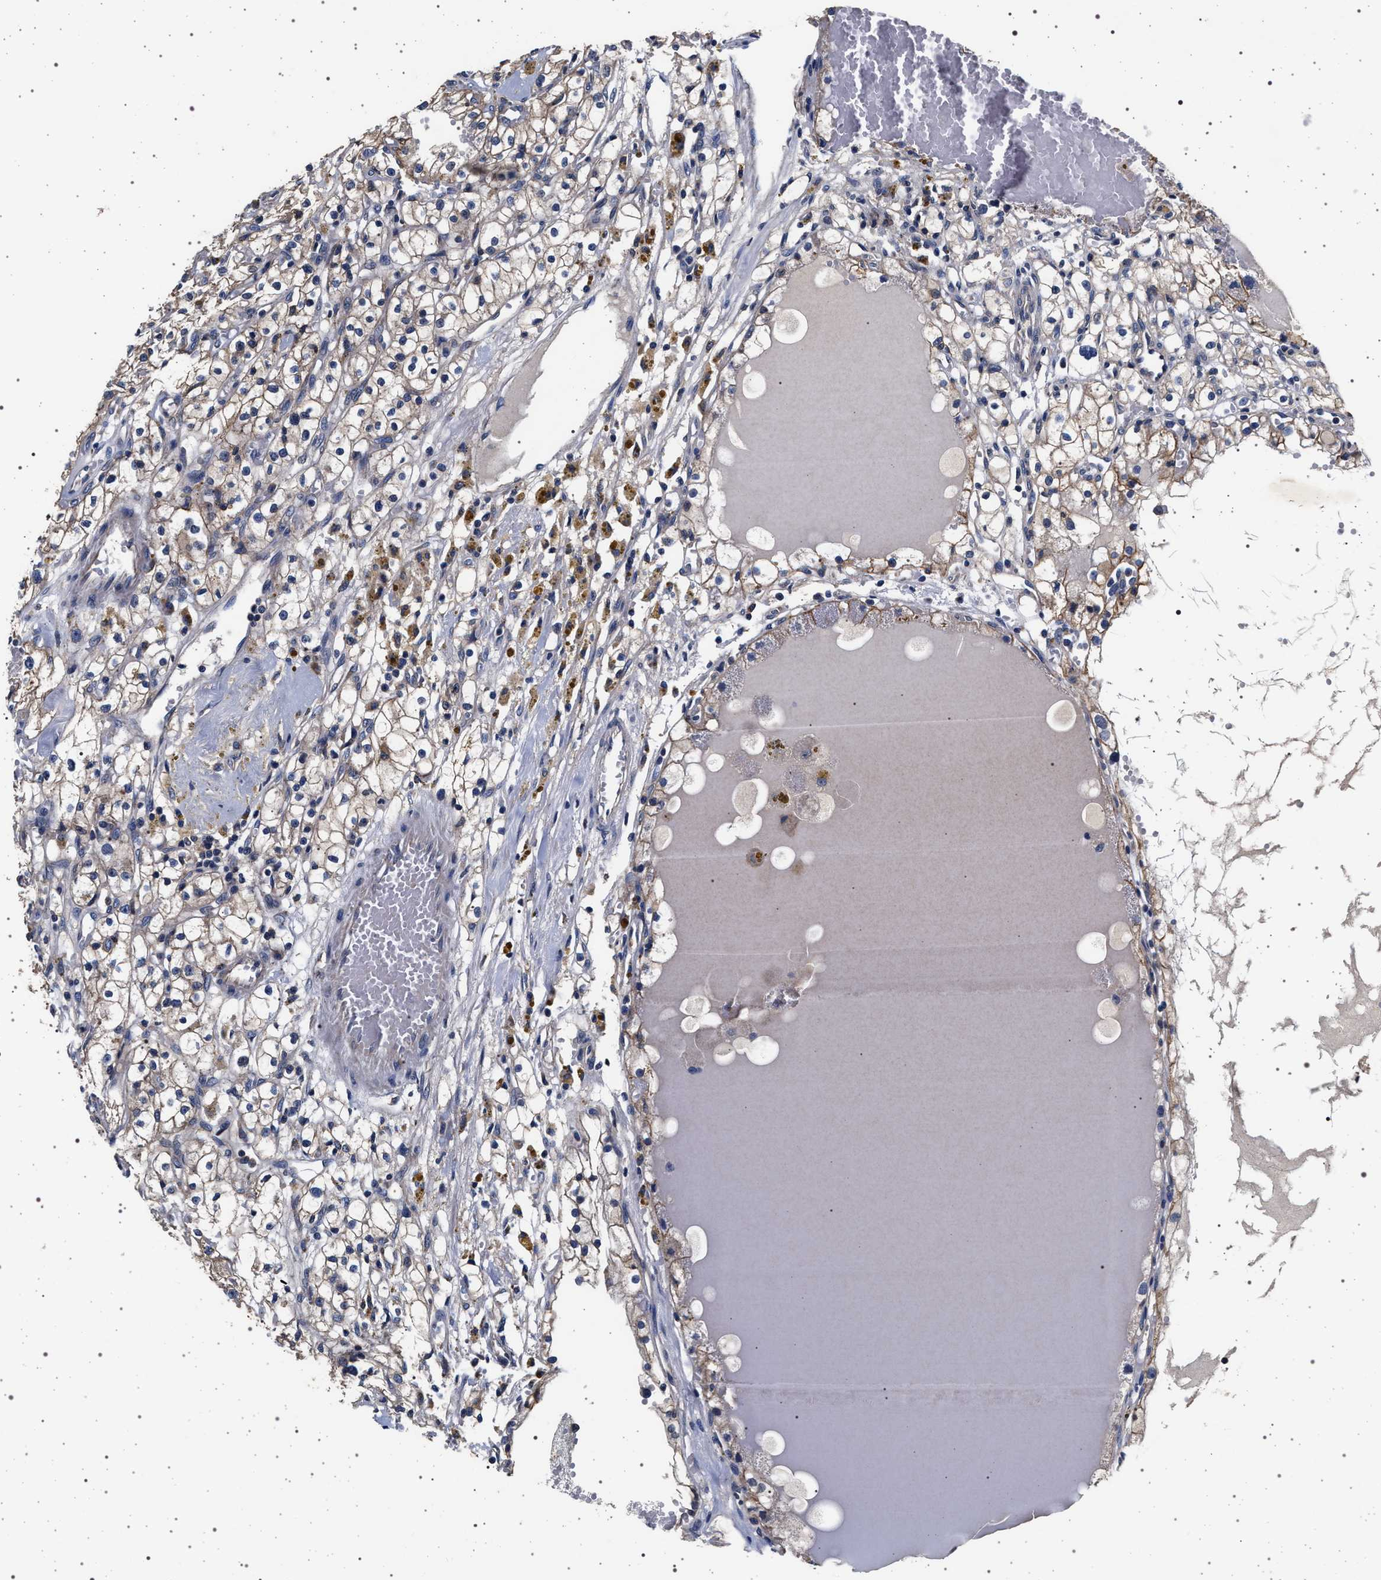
{"staining": {"intensity": "weak", "quantity": "25%-75%", "location": "cytoplasmic/membranous"}, "tissue": "renal cancer", "cell_type": "Tumor cells", "image_type": "cancer", "snomed": [{"axis": "morphology", "description": "Adenocarcinoma, NOS"}, {"axis": "topography", "description": "Kidney"}], "caption": "This image shows renal adenocarcinoma stained with IHC to label a protein in brown. The cytoplasmic/membranous of tumor cells show weak positivity for the protein. Nuclei are counter-stained blue.", "gene": "MAP3K2", "patient": {"sex": "male", "age": 56}}